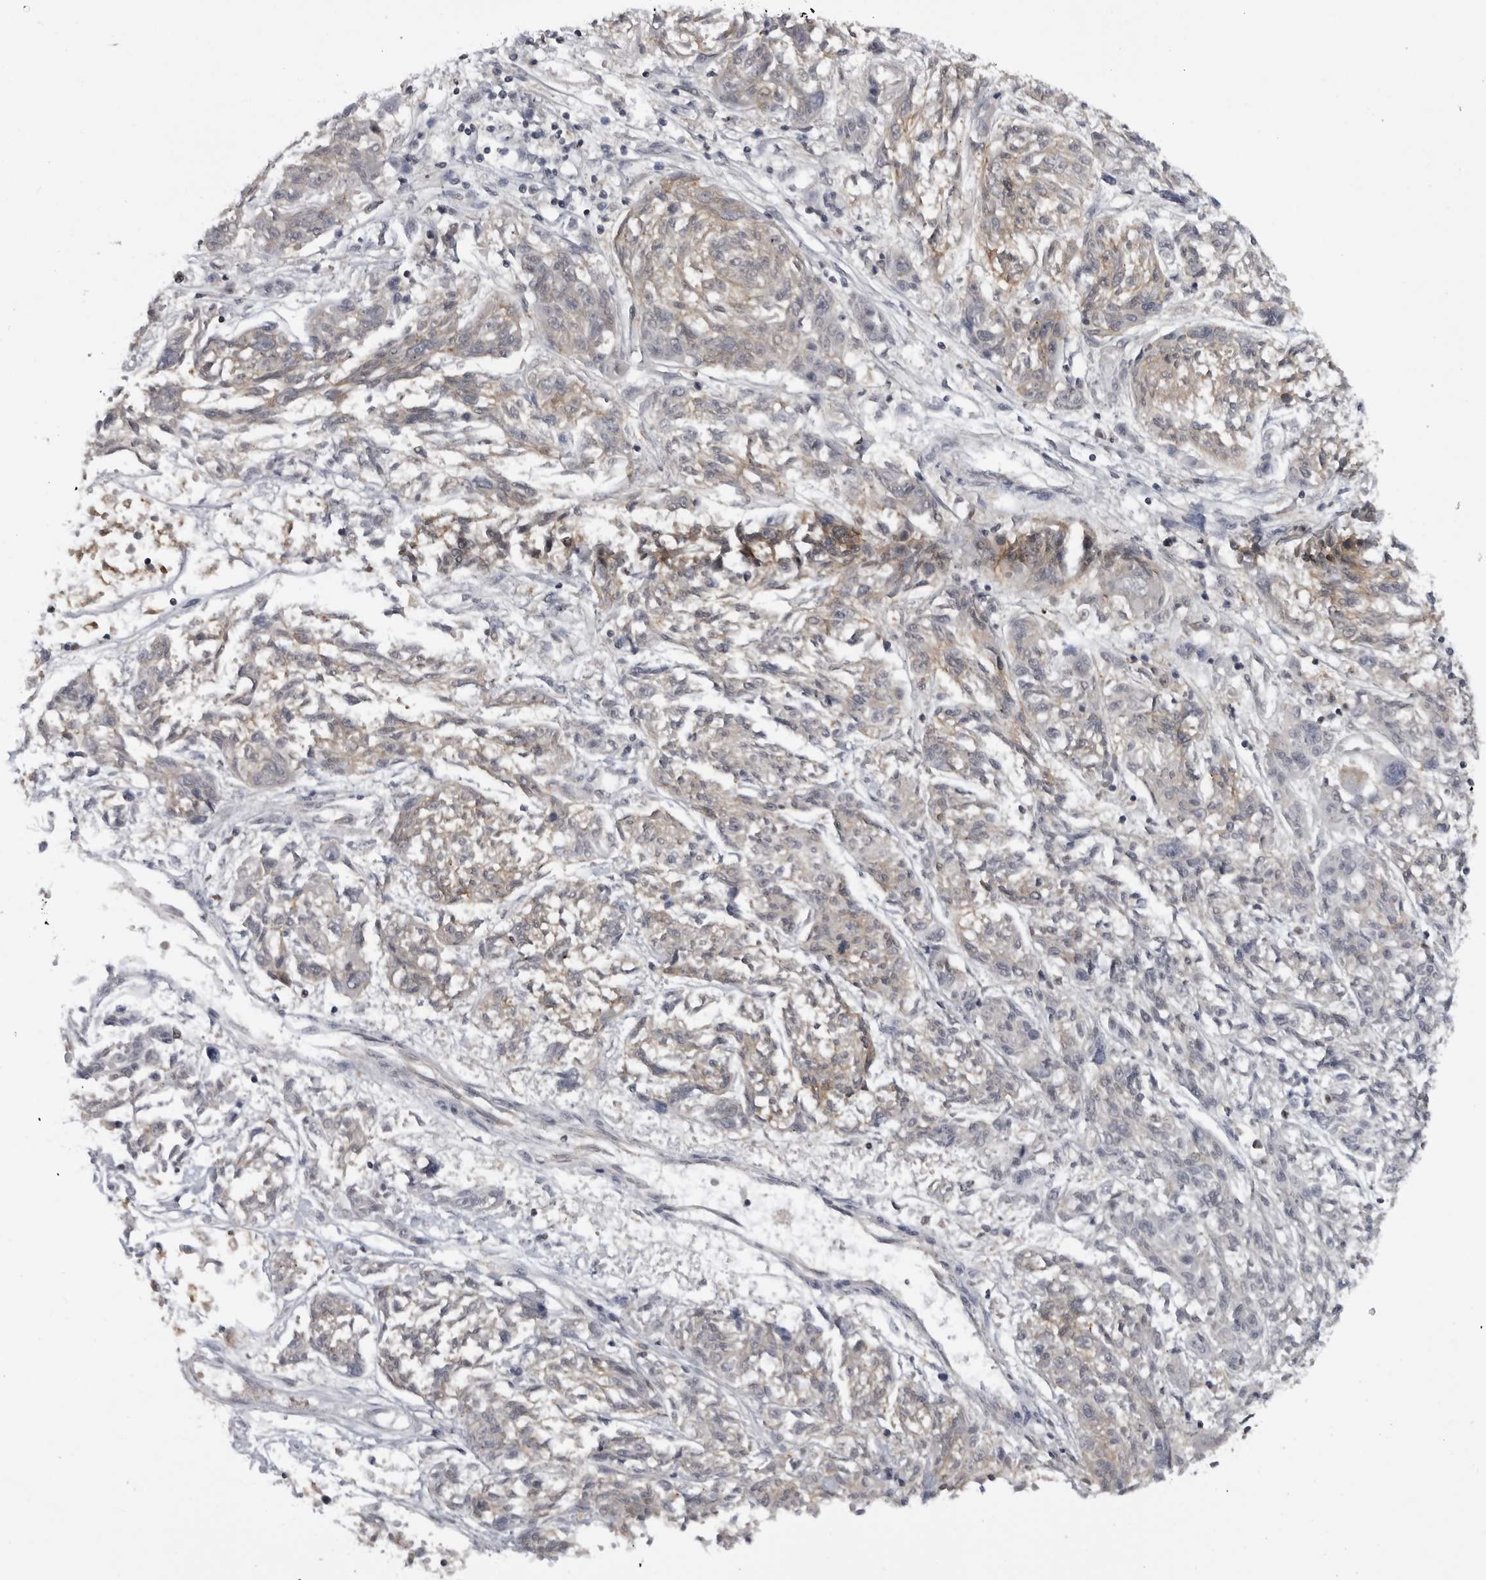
{"staining": {"intensity": "weak", "quantity": "<25%", "location": "cytoplasmic/membranous"}, "tissue": "melanoma", "cell_type": "Tumor cells", "image_type": "cancer", "snomed": [{"axis": "morphology", "description": "Malignant melanoma, NOS"}, {"axis": "topography", "description": "Skin"}], "caption": "Immunohistochemistry (IHC) histopathology image of human malignant melanoma stained for a protein (brown), which demonstrates no expression in tumor cells.", "gene": "C8orf58", "patient": {"sex": "male", "age": 53}}